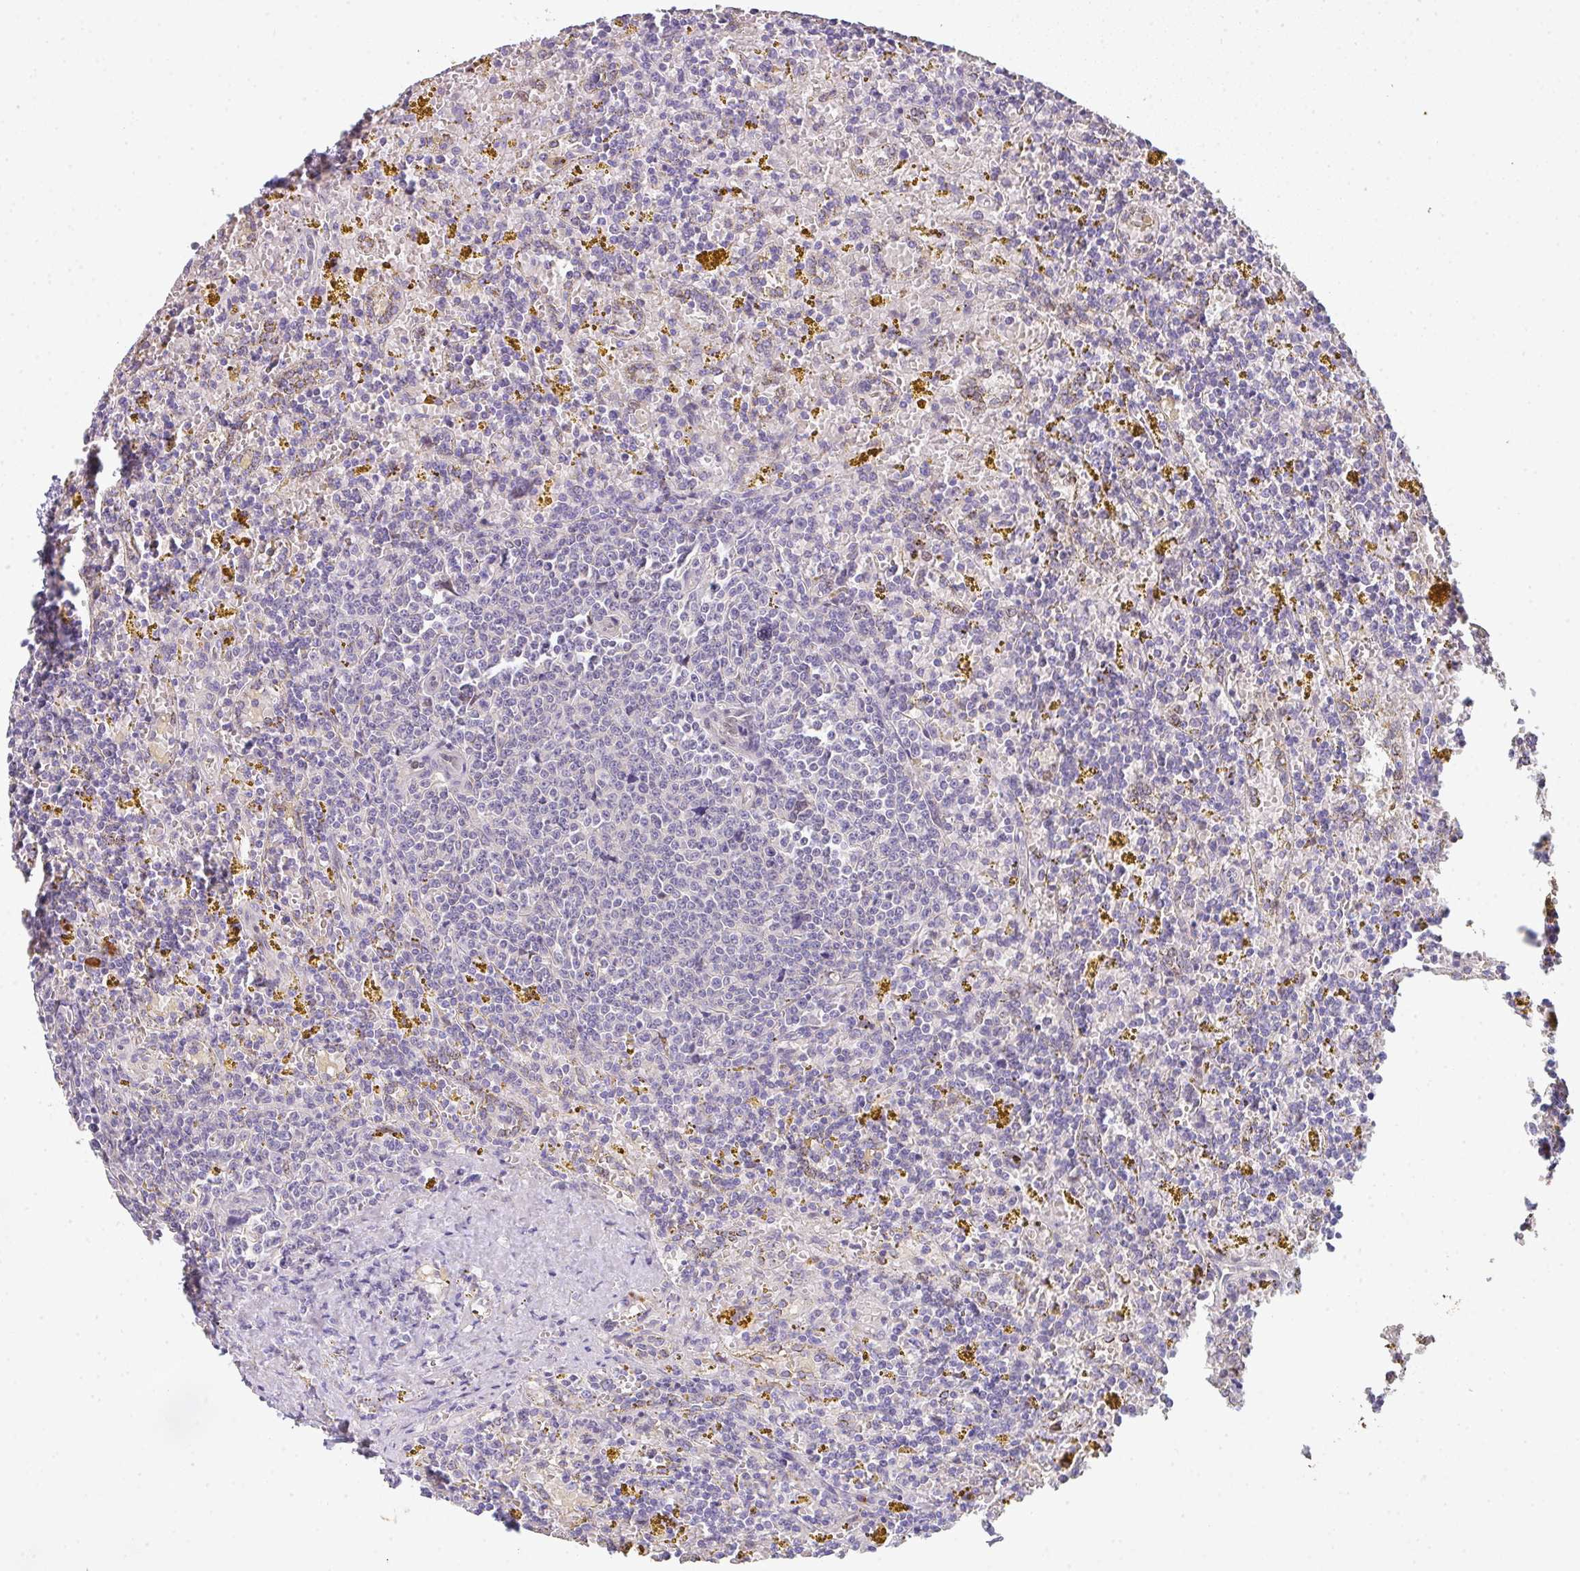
{"staining": {"intensity": "negative", "quantity": "none", "location": "none"}, "tissue": "lymphoma", "cell_type": "Tumor cells", "image_type": "cancer", "snomed": [{"axis": "morphology", "description": "Malignant lymphoma, non-Hodgkin's type, Low grade"}, {"axis": "topography", "description": "Spleen"}, {"axis": "topography", "description": "Lymph node"}], "caption": "The histopathology image exhibits no staining of tumor cells in lymphoma. The staining was performed using DAB (3,3'-diaminobenzidine) to visualize the protein expression in brown, while the nuclei were stained in blue with hematoxylin (Magnification: 20x).", "gene": "TNFRSF10A", "patient": {"sex": "female", "age": 66}}